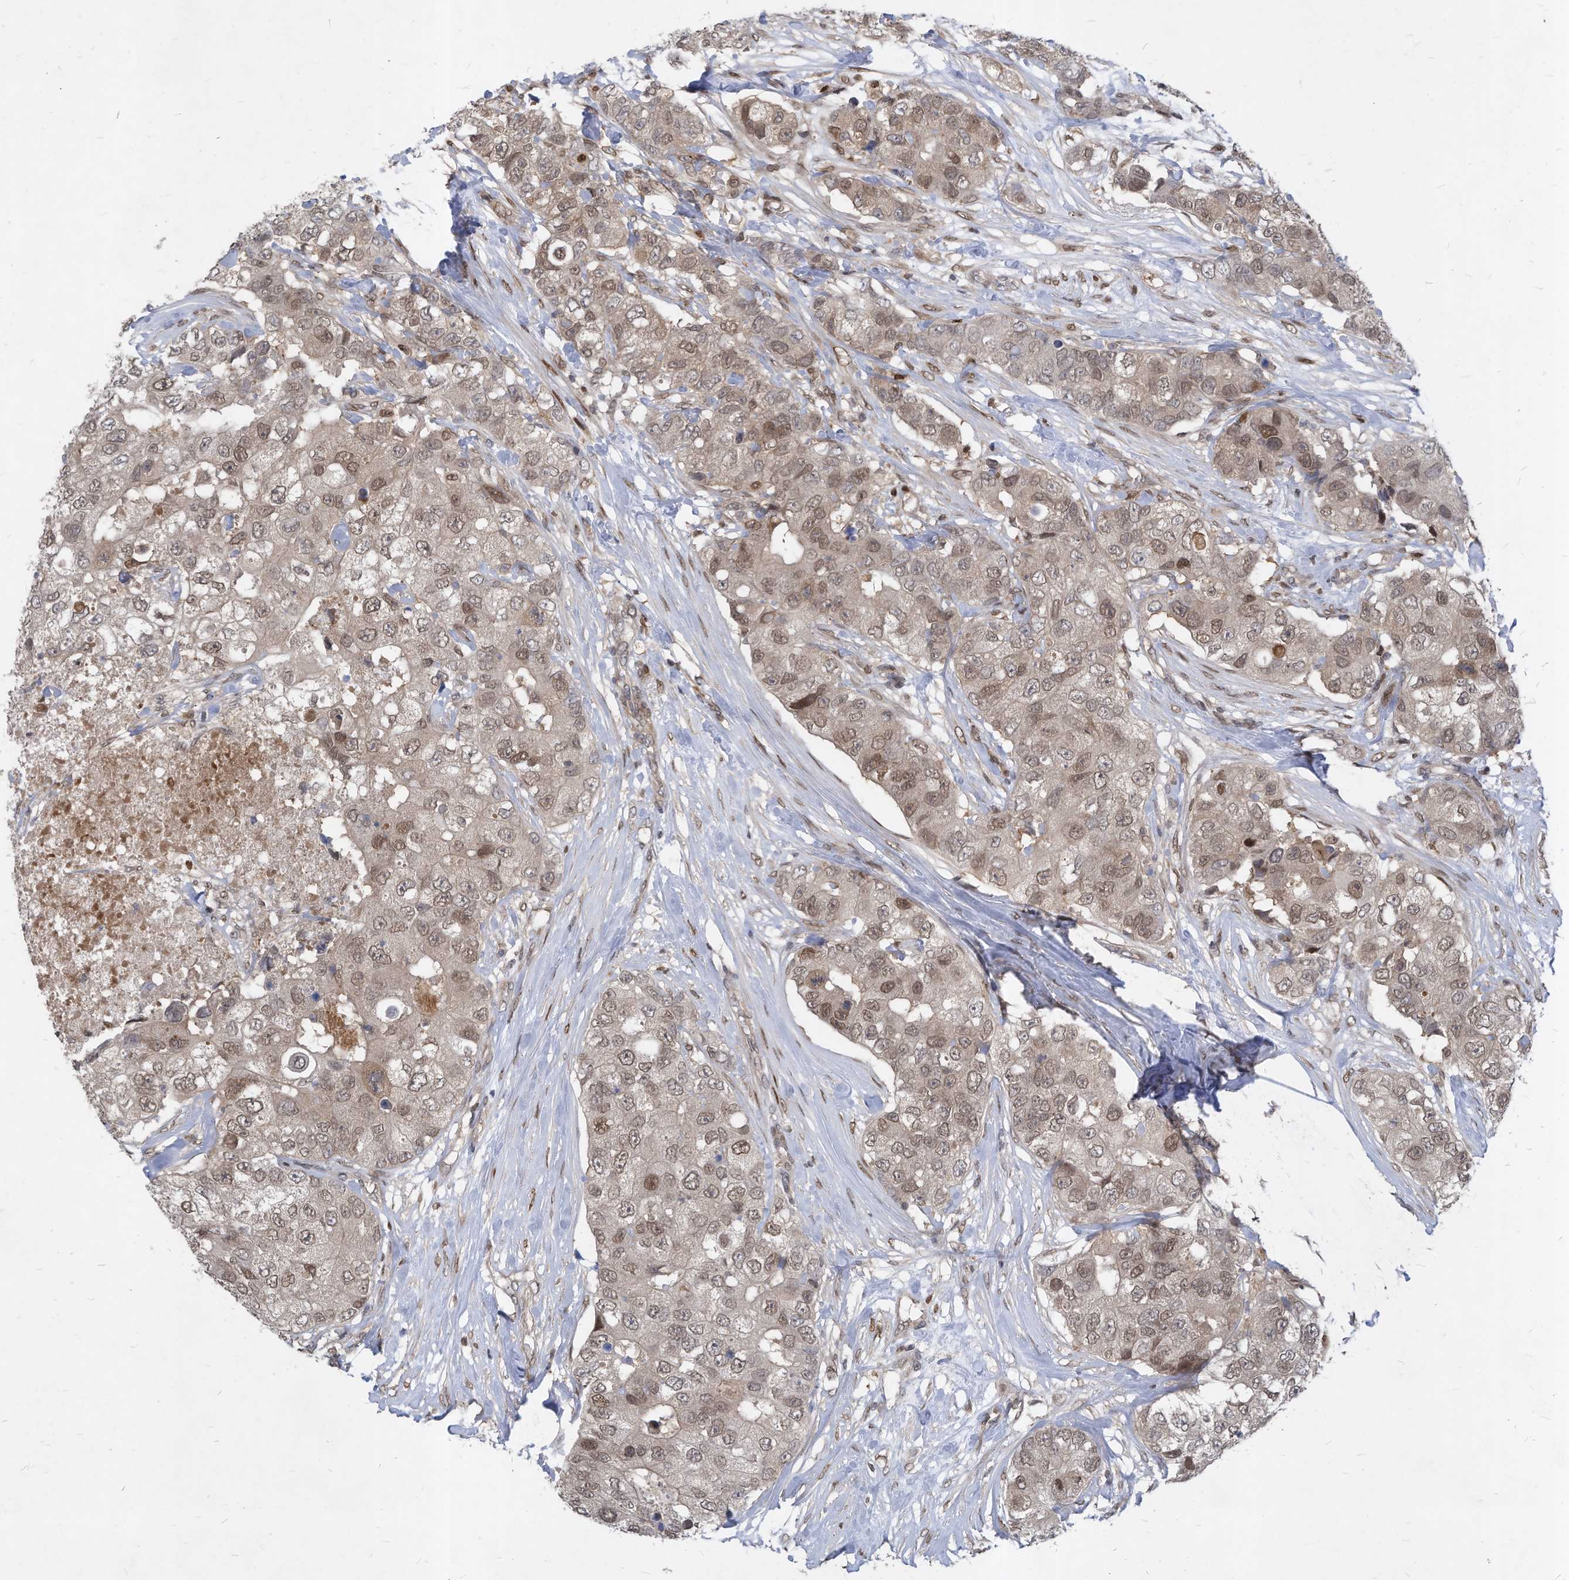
{"staining": {"intensity": "moderate", "quantity": "25%-75%", "location": "nuclear"}, "tissue": "breast cancer", "cell_type": "Tumor cells", "image_type": "cancer", "snomed": [{"axis": "morphology", "description": "Duct carcinoma"}, {"axis": "topography", "description": "Breast"}], "caption": "This image shows immunohistochemistry staining of breast cancer (intraductal carcinoma), with medium moderate nuclear expression in approximately 25%-75% of tumor cells.", "gene": "KPNB1", "patient": {"sex": "female", "age": 62}}